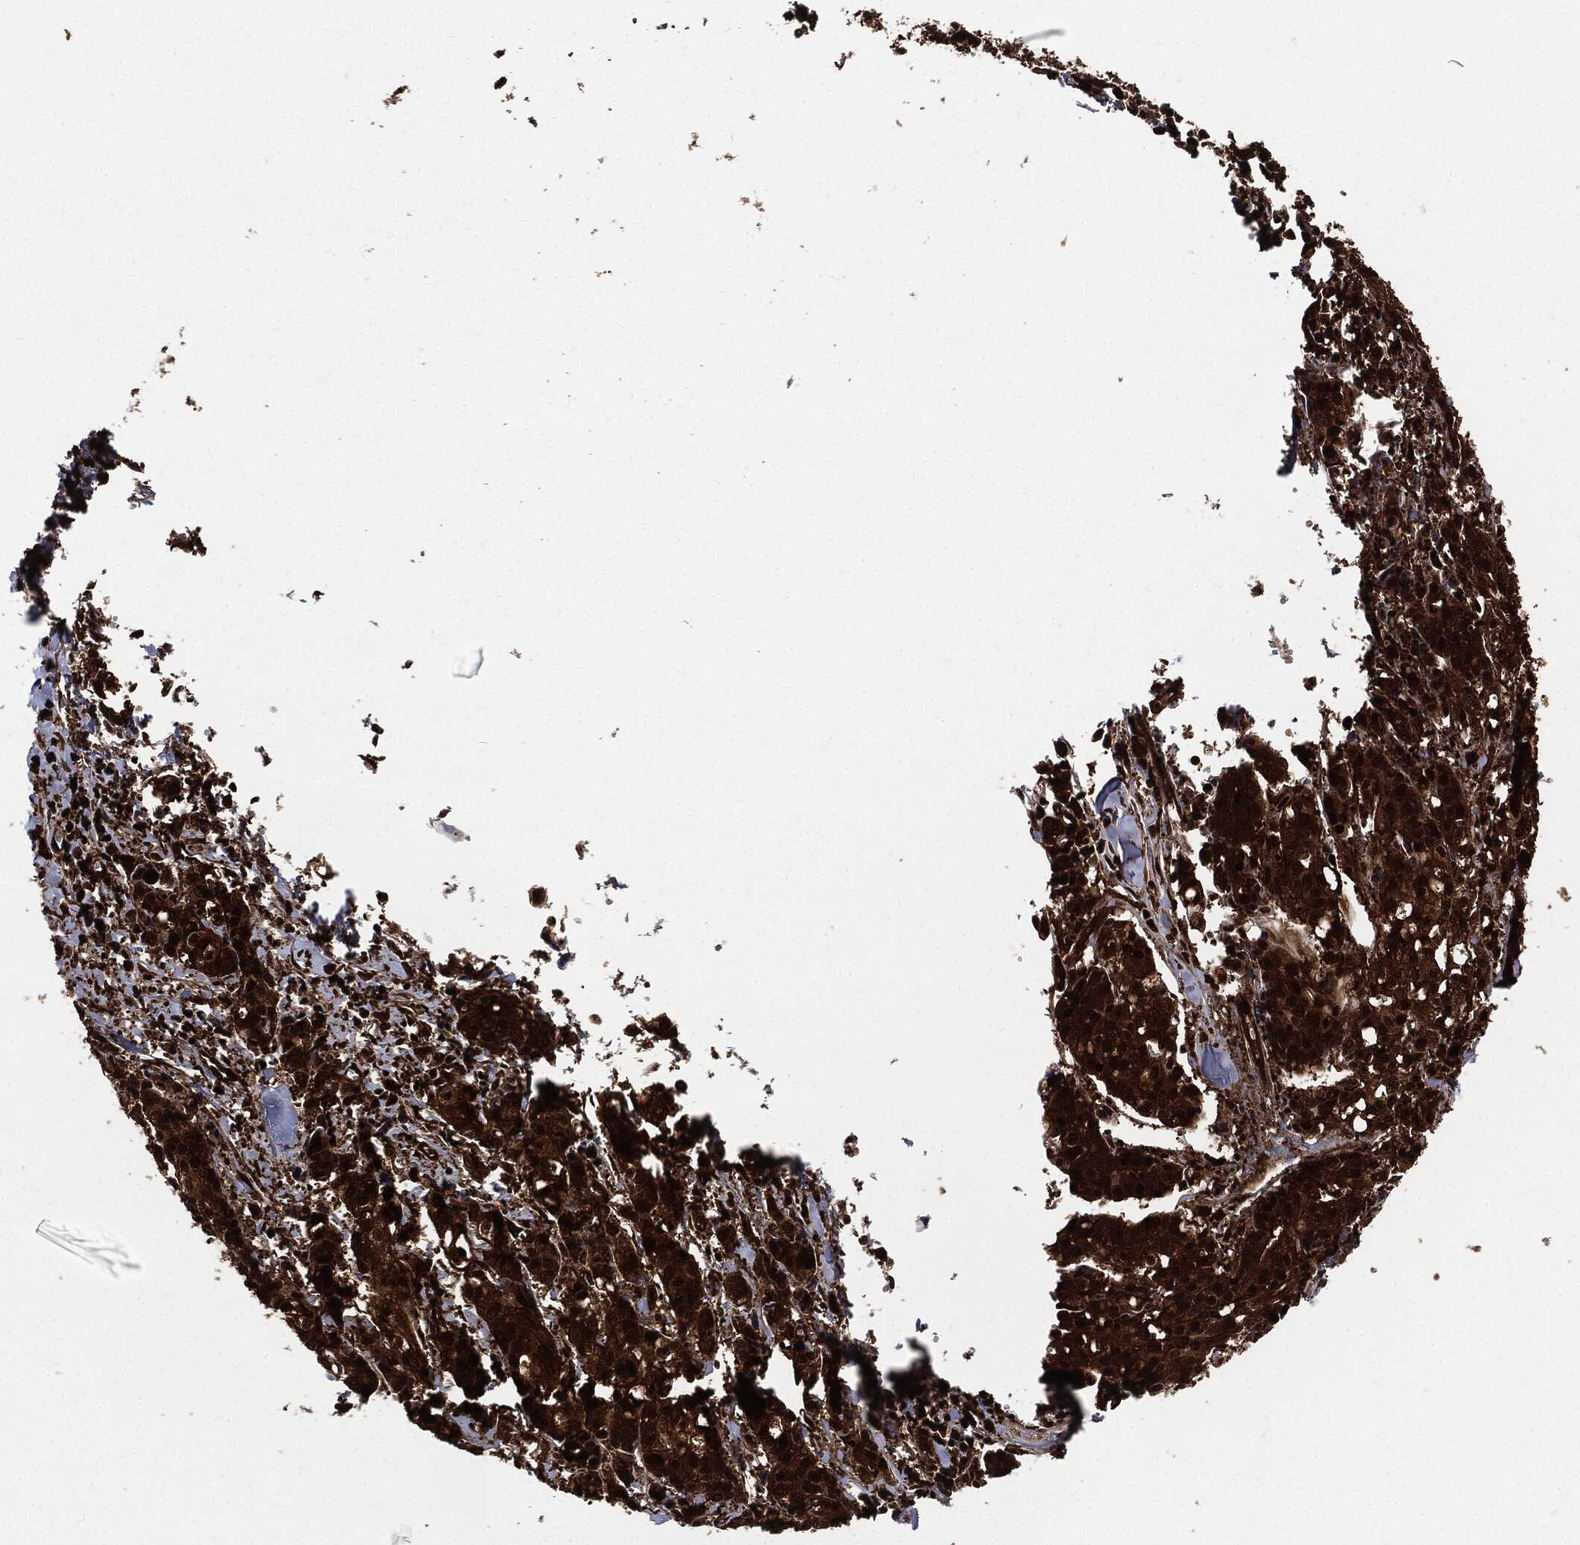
{"staining": {"intensity": "strong", "quantity": ">75%", "location": "cytoplasmic/membranous"}, "tissue": "pancreatic cancer", "cell_type": "Tumor cells", "image_type": "cancer", "snomed": [{"axis": "morphology", "description": "Adenocarcinoma, NOS"}, {"axis": "topography", "description": "Pancreas"}], "caption": "This is an image of immunohistochemistry (IHC) staining of pancreatic cancer (adenocarcinoma), which shows strong positivity in the cytoplasmic/membranous of tumor cells.", "gene": "YWHAB", "patient": {"sex": "male", "age": 64}}